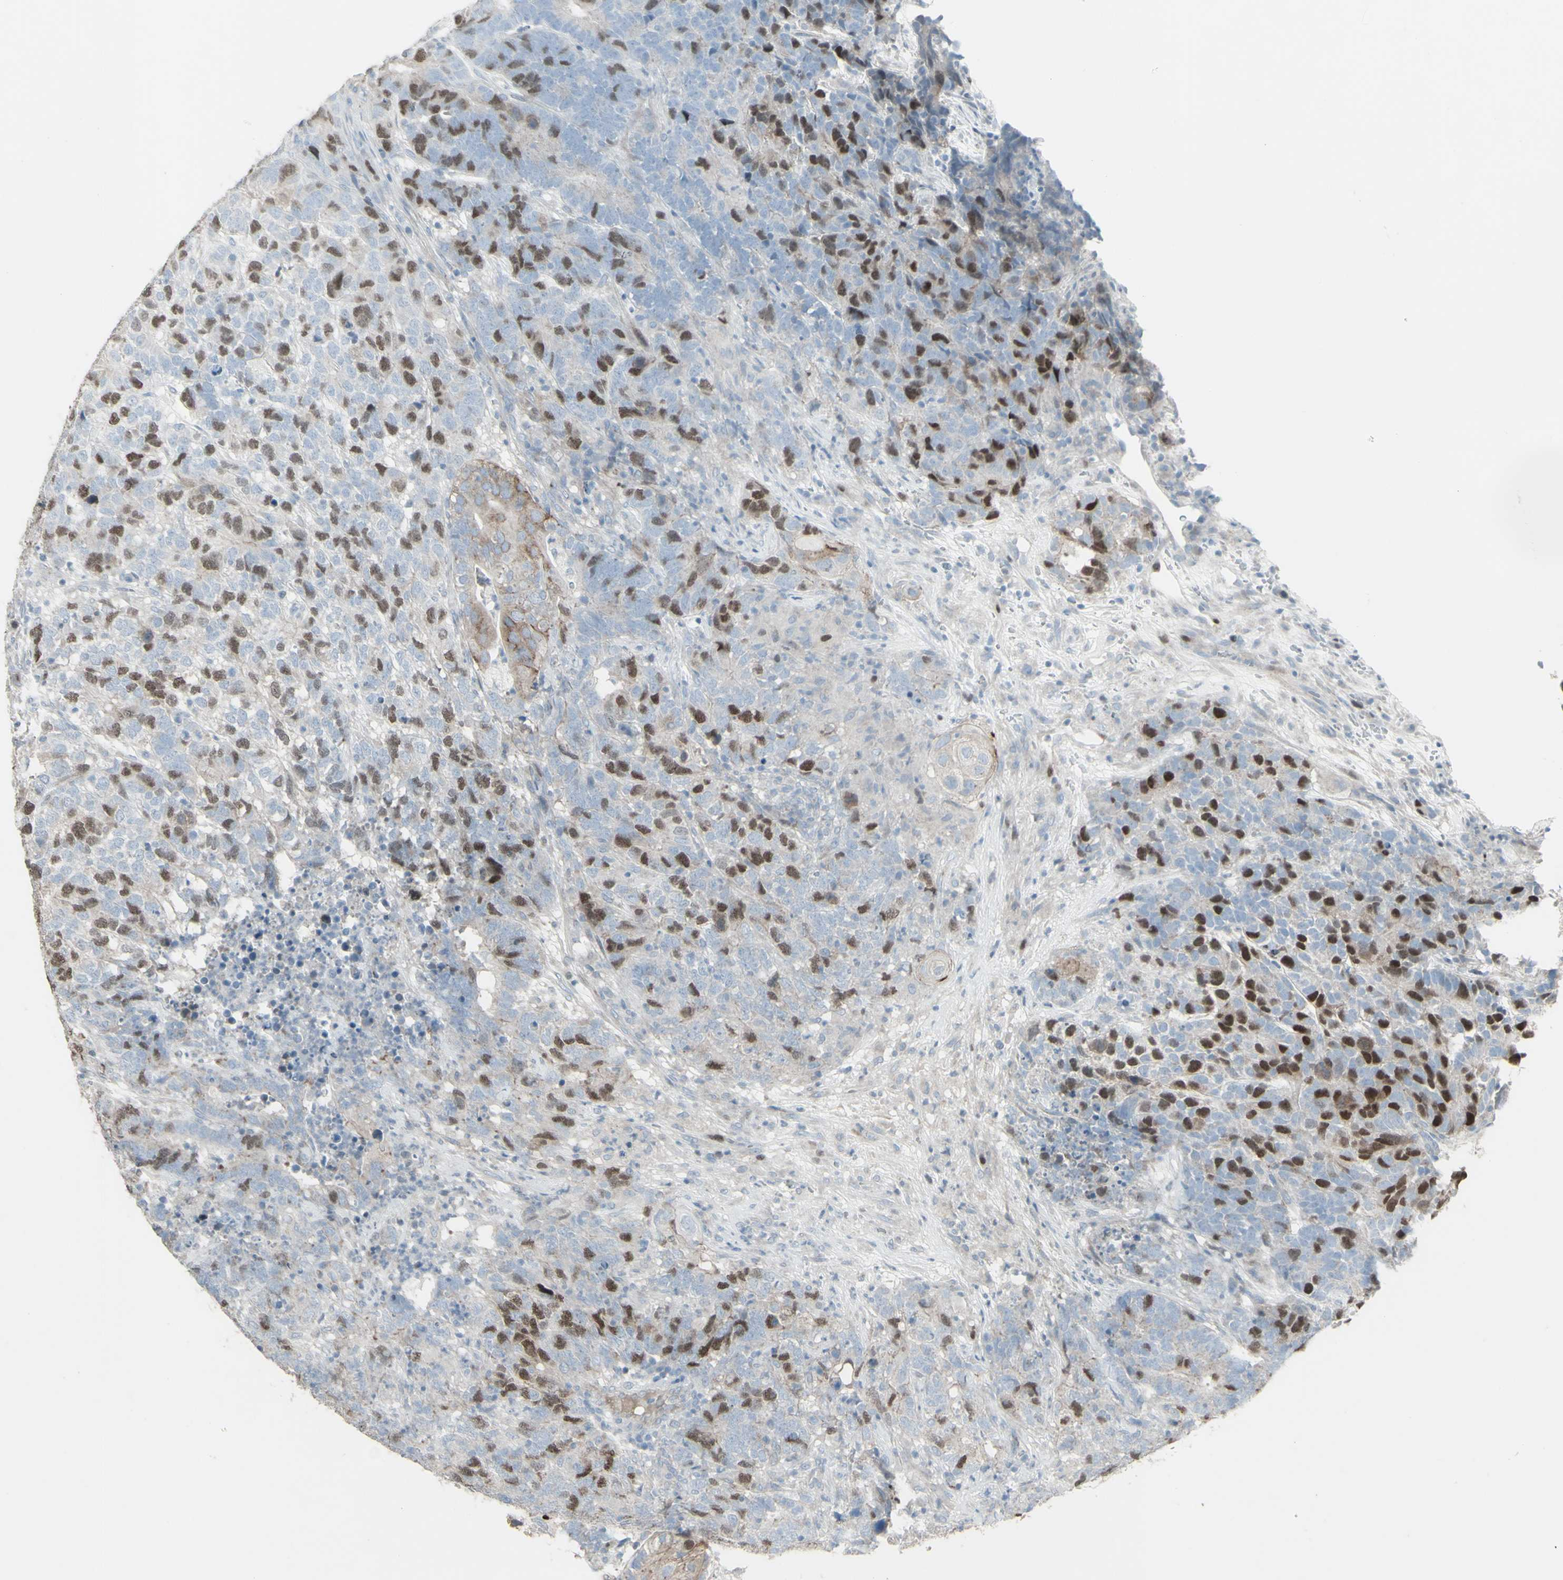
{"staining": {"intensity": "moderate", "quantity": "25%-75%", "location": "nuclear"}, "tissue": "testis cancer", "cell_type": "Tumor cells", "image_type": "cancer", "snomed": [{"axis": "morphology", "description": "Carcinoma, Embryonal, NOS"}, {"axis": "topography", "description": "Testis"}], "caption": "Moderate nuclear expression for a protein is seen in about 25%-75% of tumor cells of testis cancer (embryonal carcinoma) using IHC.", "gene": "GMNN", "patient": {"sex": "male", "age": 26}}